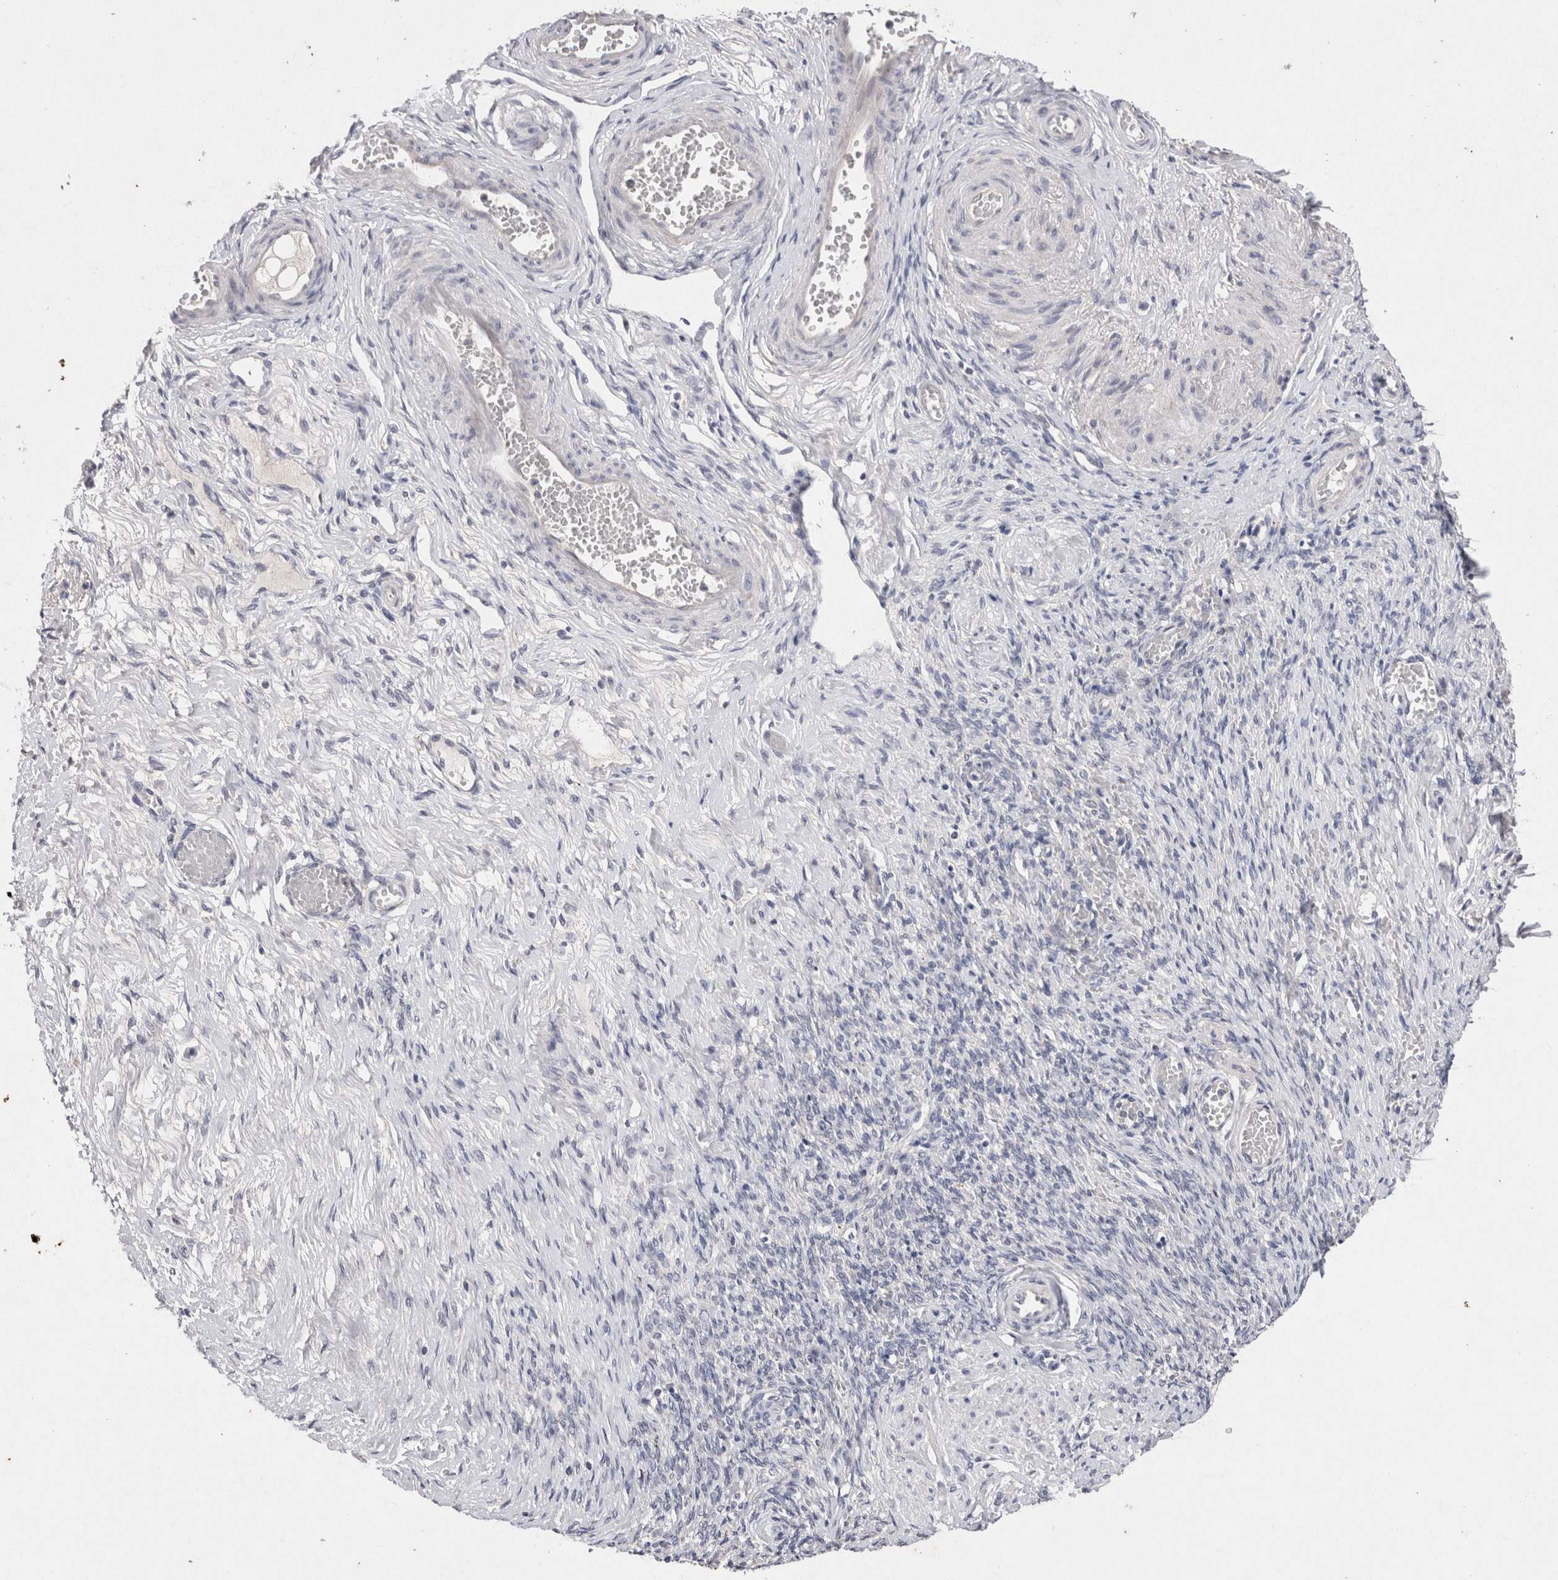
{"staining": {"intensity": "negative", "quantity": "none", "location": "none"}, "tissue": "adipose tissue", "cell_type": "Adipocytes", "image_type": "normal", "snomed": [{"axis": "morphology", "description": "Normal tissue, NOS"}, {"axis": "topography", "description": "Vascular tissue"}, {"axis": "topography", "description": "Fallopian tube"}, {"axis": "topography", "description": "Ovary"}], "caption": "Immunohistochemistry (IHC) of benign human adipose tissue displays no positivity in adipocytes.", "gene": "RASSF3", "patient": {"sex": "female", "age": 67}}